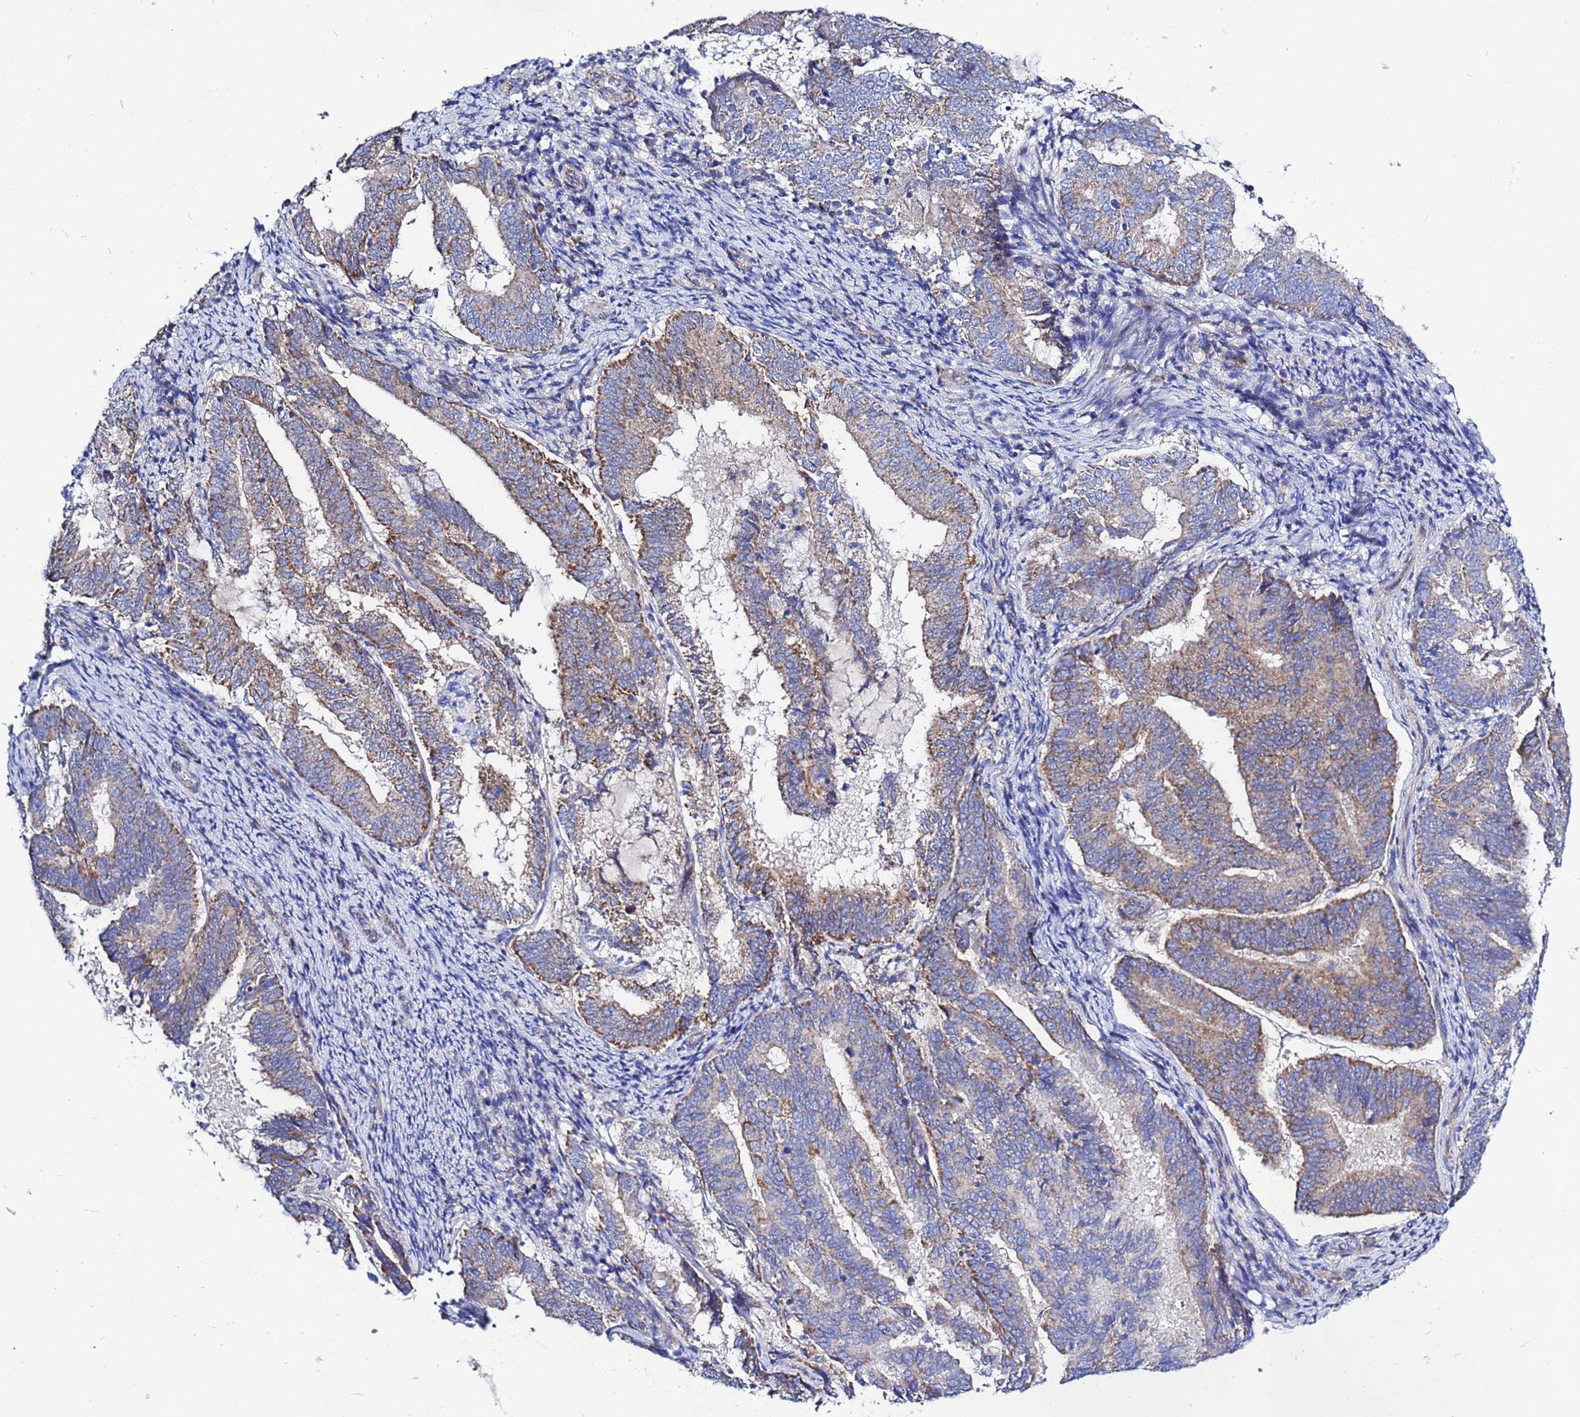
{"staining": {"intensity": "moderate", "quantity": ">75%", "location": "cytoplasmic/membranous"}, "tissue": "endometrial cancer", "cell_type": "Tumor cells", "image_type": "cancer", "snomed": [{"axis": "morphology", "description": "Adenocarcinoma, NOS"}, {"axis": "topography", "description": "Endometrium"}], "caption": "Immunohistochemical staining of human endometrial cancer shows moderate cytoplasmic/membranous protein staining in approximately >75% of tumor cells. The protein is shown in brown color, while the nuclei are stained blue.", "gene": "FAHD2A", "patient": {"sex": "female", "age": 80}}